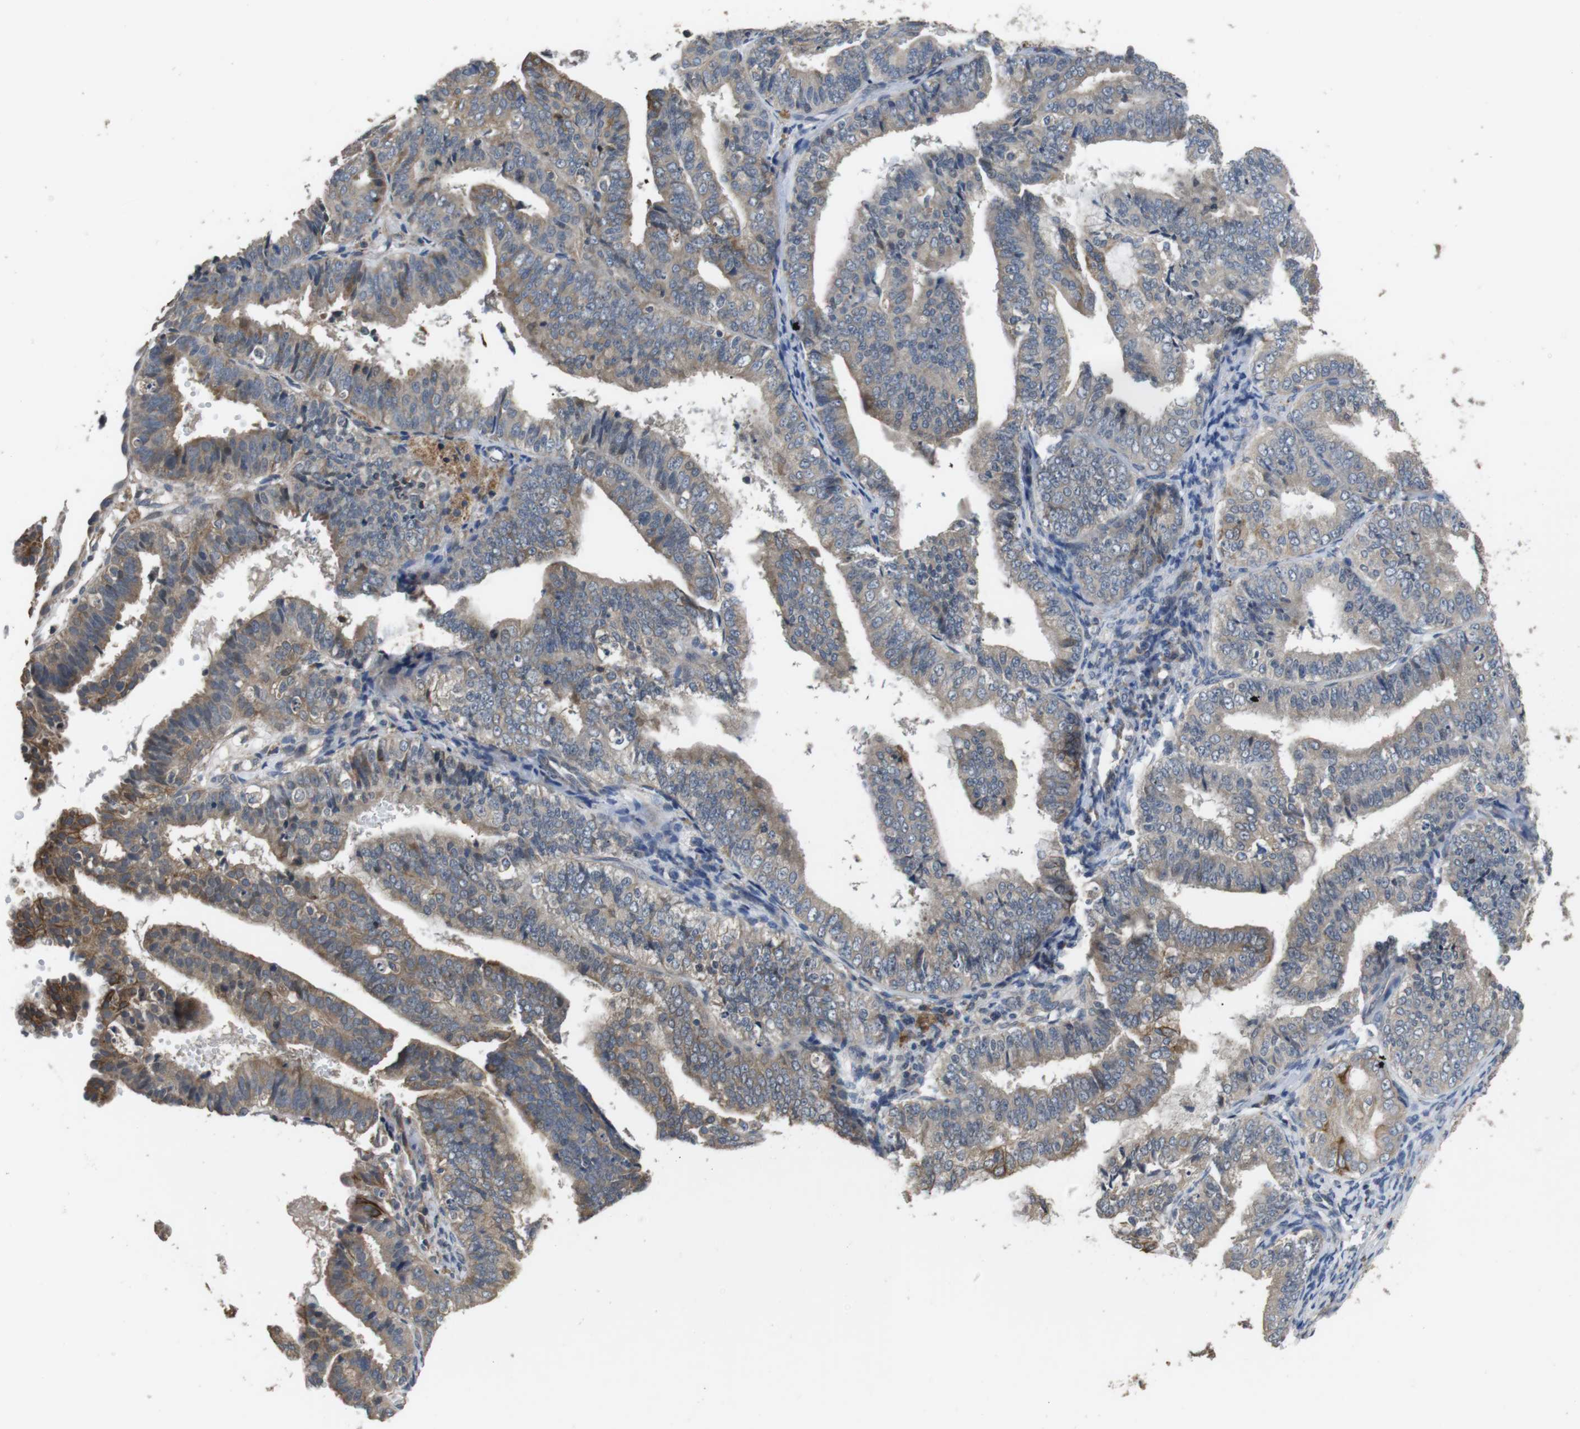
{"staining": {"intensity": "moderate", "quantity": "<25%", "location": "cytoplasmic/membranous"}, "tissue": "endometrial cancer", "cell_type": "Tumor cells", "image_type": "cancer", "snomed": [{"axis": "morphology", "description": "Adenocarcinoma, NOS"}, {"axis": "topography", "description": "Endometrium"}], "caption": "Brown immunohistochemical staining in endometrial cancer (adenocarcinoma) exhibits moderate cytoplasmic/membranous positivity in about <25% of tumor cells. Using DAB (3,3'-diaminobenzidine) (brown) and hematoxylin (blue) stains, captured at high magnification using brightfield microscopy.", "gene": "ADGRL3", "patient": {"sex": "female", "age": 63}}